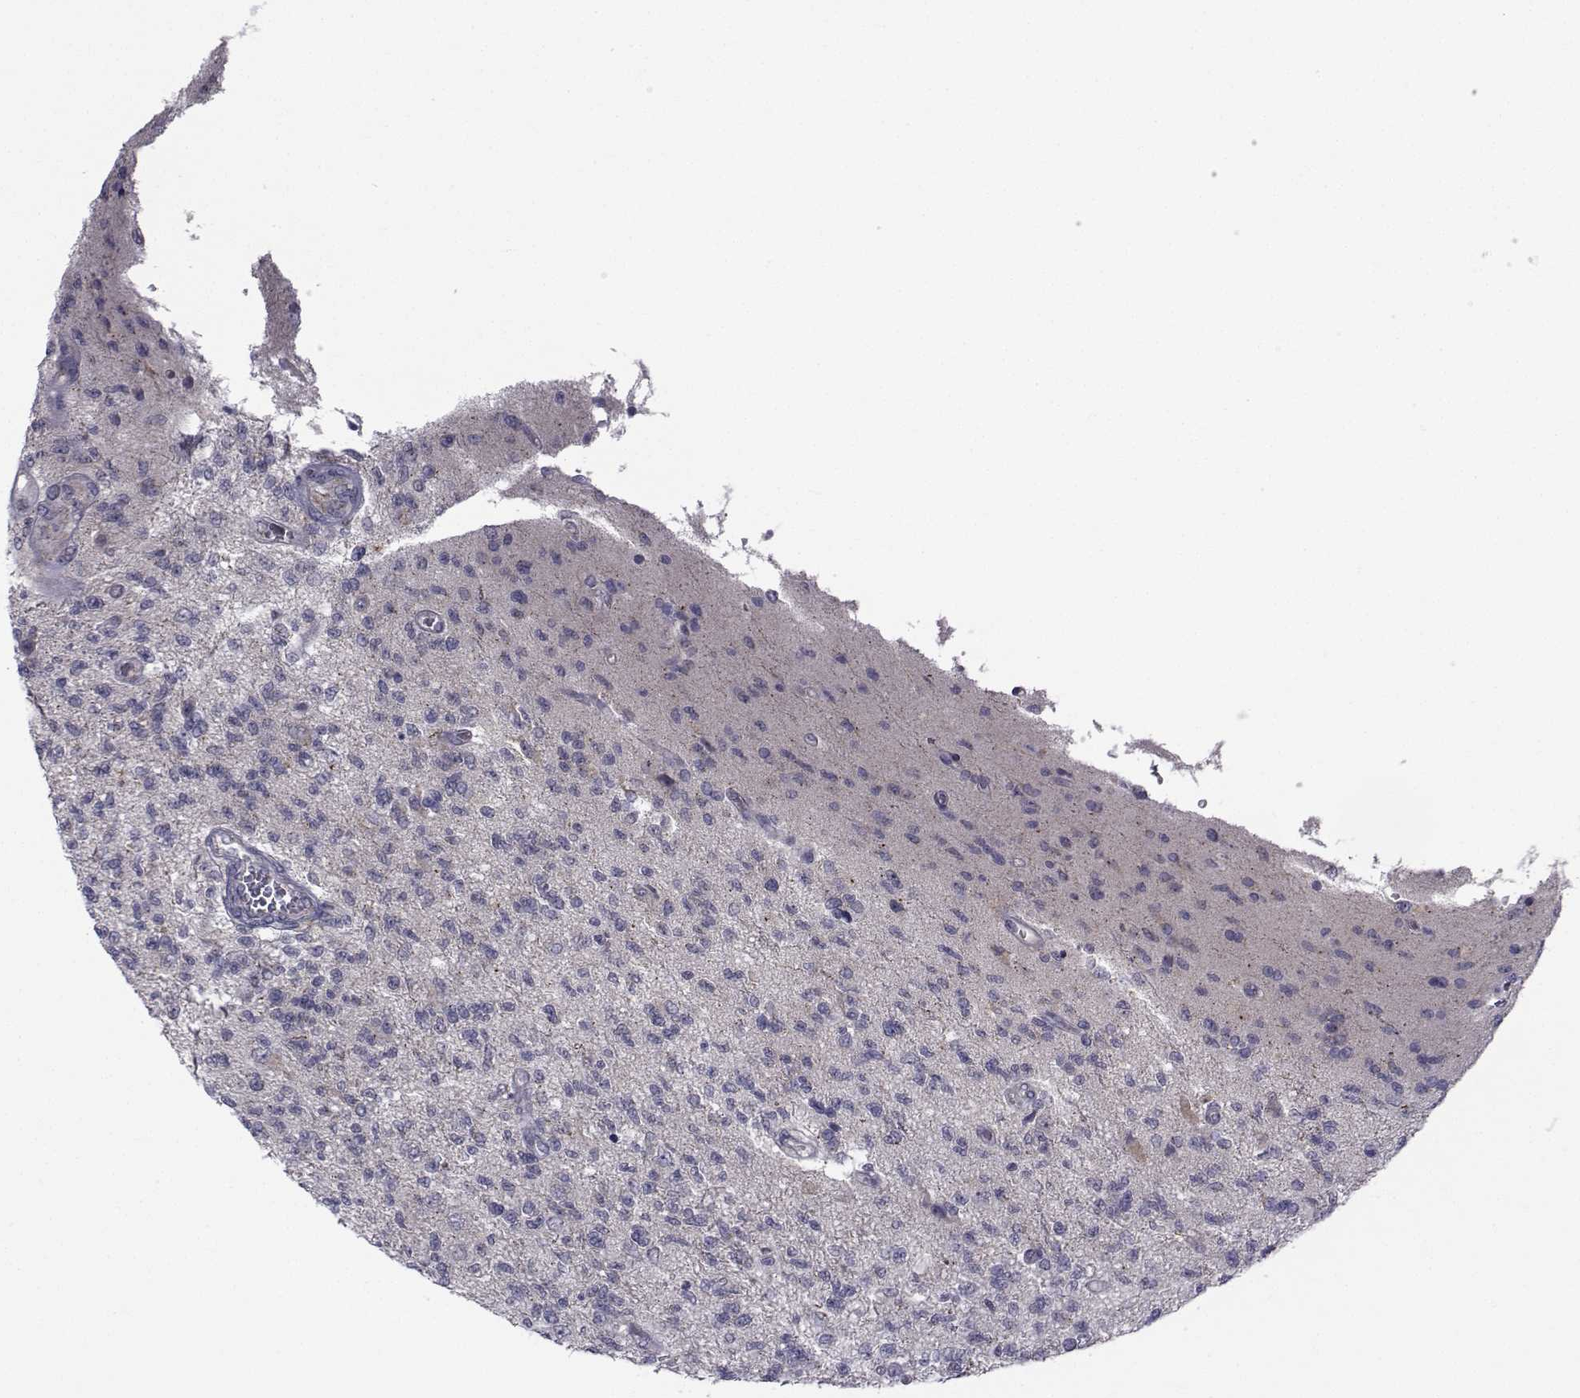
{"staining": {"intensity": "negative", "quantity": "none", "location": "none"}, "tissue": "glioma", "cell_type": "Tumor cells", "image_type": "cancer", "snomed": [{"axis": "morphology", "description": "Glioma, malignant, High grade"}, {"axis": "topography", "description": "Brain"}], "caption": "High-grade glioma (malignant) was stained to show a protein in brown. There is no significant staining in tumor cells.", "gene": "ANGPT1", "patient": {"sex": "male", "age": 56}}